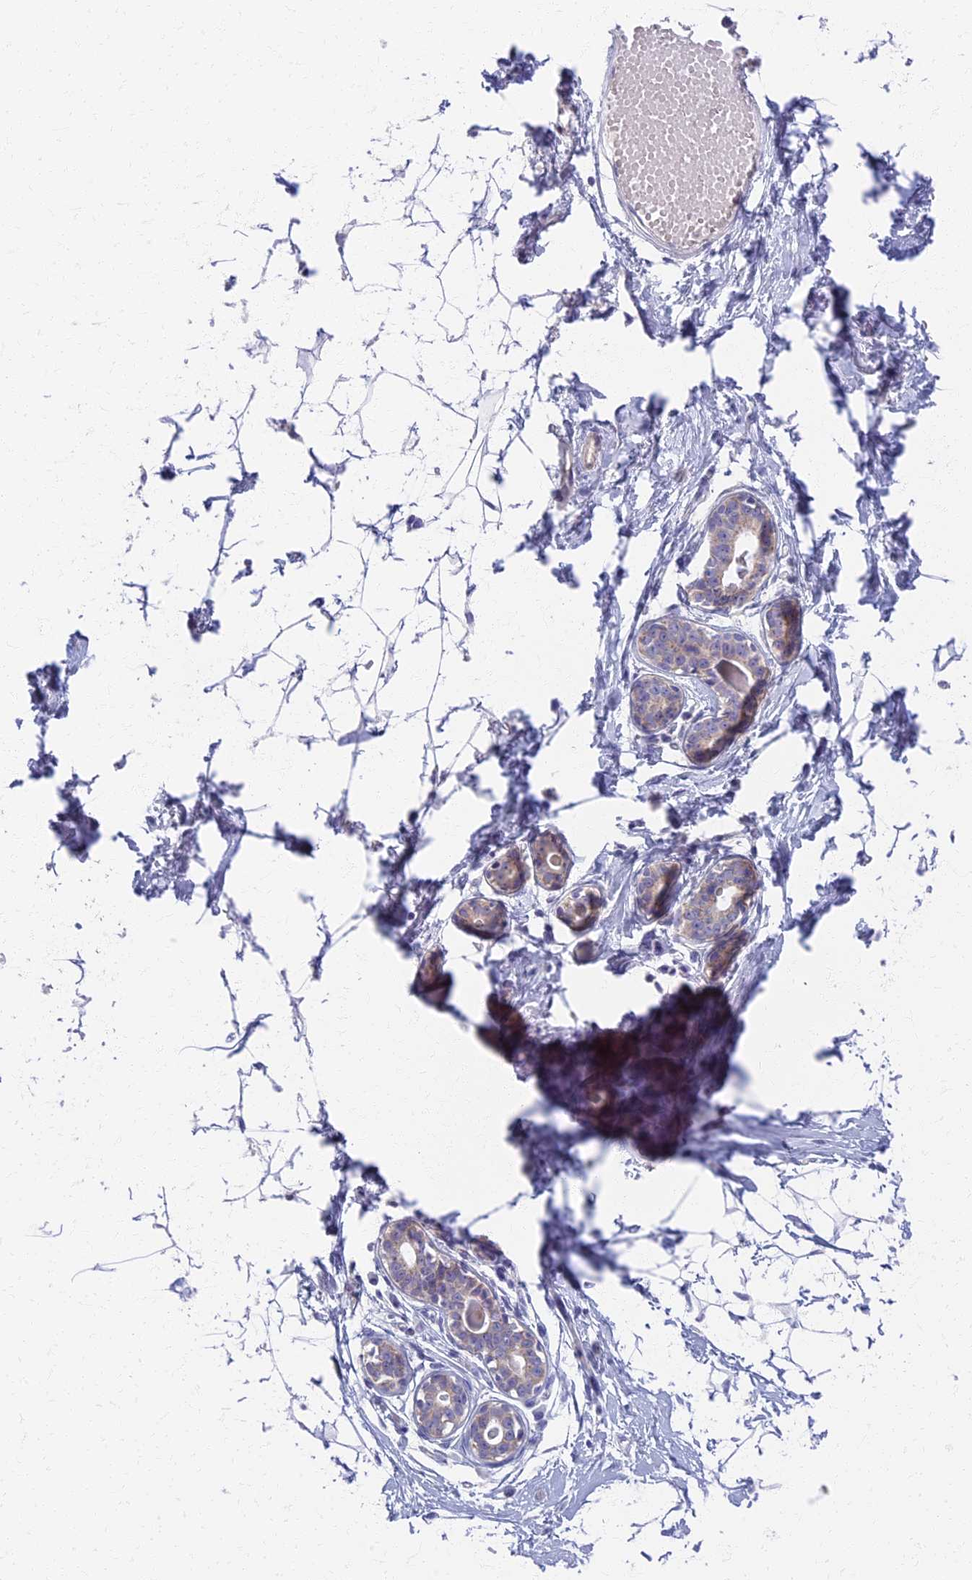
{"staining": {"intensity": "negative", "quantity": "none", "location": "none"}, "tissue": "breast", "cell_type": "Adipocytes", "image_type": "normal", "snomed": [{"axis": "morphology", "description": "Normal tissue, NOS"}, {"axis": "morphology", "description": "Adenoma, NOS"}, {"axis": "topography", "description": "Breast"}], "caption": "IHC of normal breast exhibits no positivity in adipocytes.", "gene": "AP4E1", "patient": {"sex": "female", "age": 23}}